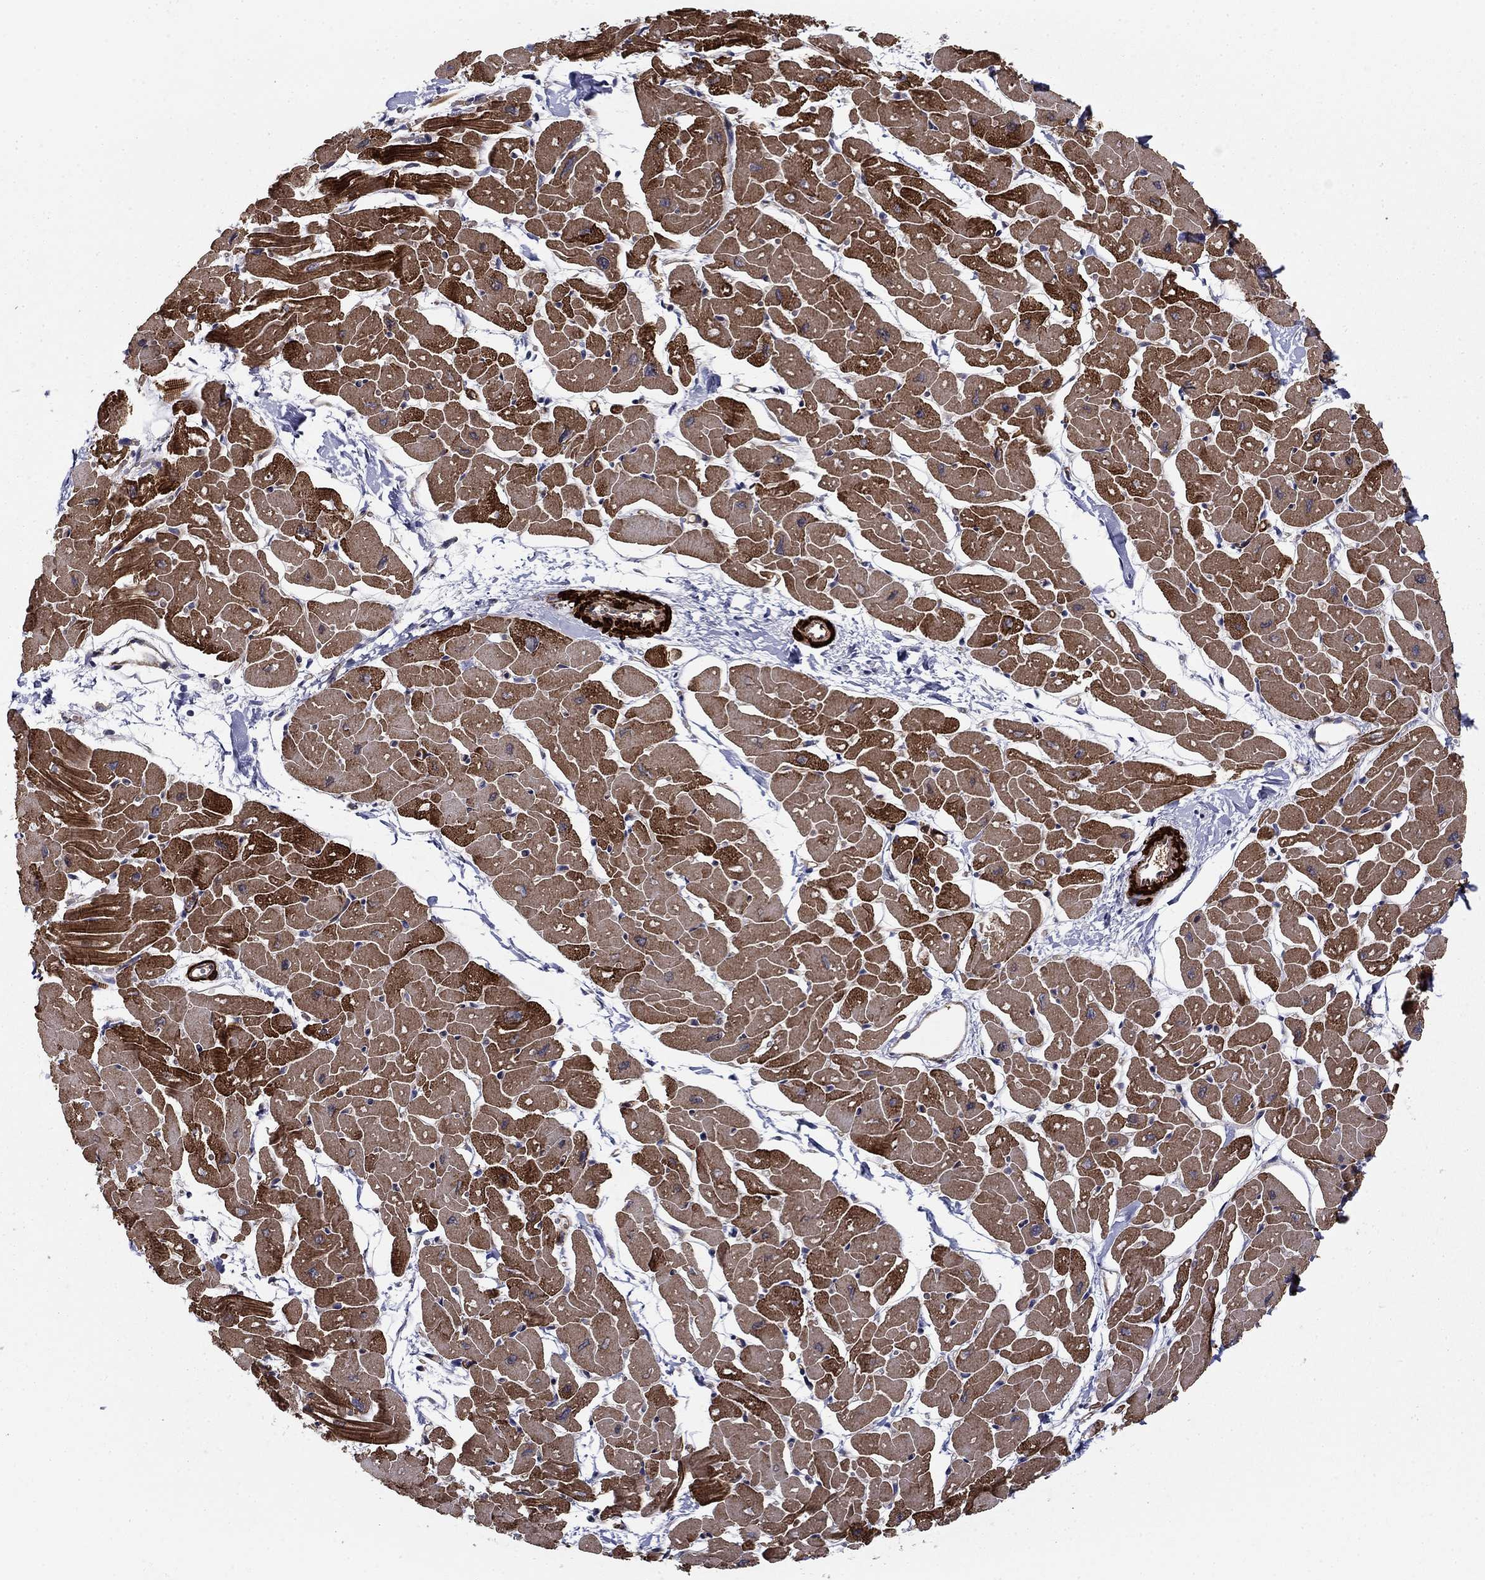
{"staining": {"intensity": "strong", "quantity": ">75%", "location": "cytoplasmic/membranous"}, "tissue": "heart muscle", "cell_type": "Cardiomyocytes", "image_type": "normal", "snomed": [{"axis": "morphology", "description": "Normal tissue, NOS"}, {"axis": "topography", "description": "Heart"}], "caption": "Immunohistochemistry (IHC) histopathology image of benign human heart muscle stained for a protein (brown), which reveals high levels of strong cytoplasmic/membranous expression in about >75% of cardiomyocytes.", "gene": "KRBA1", "patient": {"sex": "male", "age": 57}}